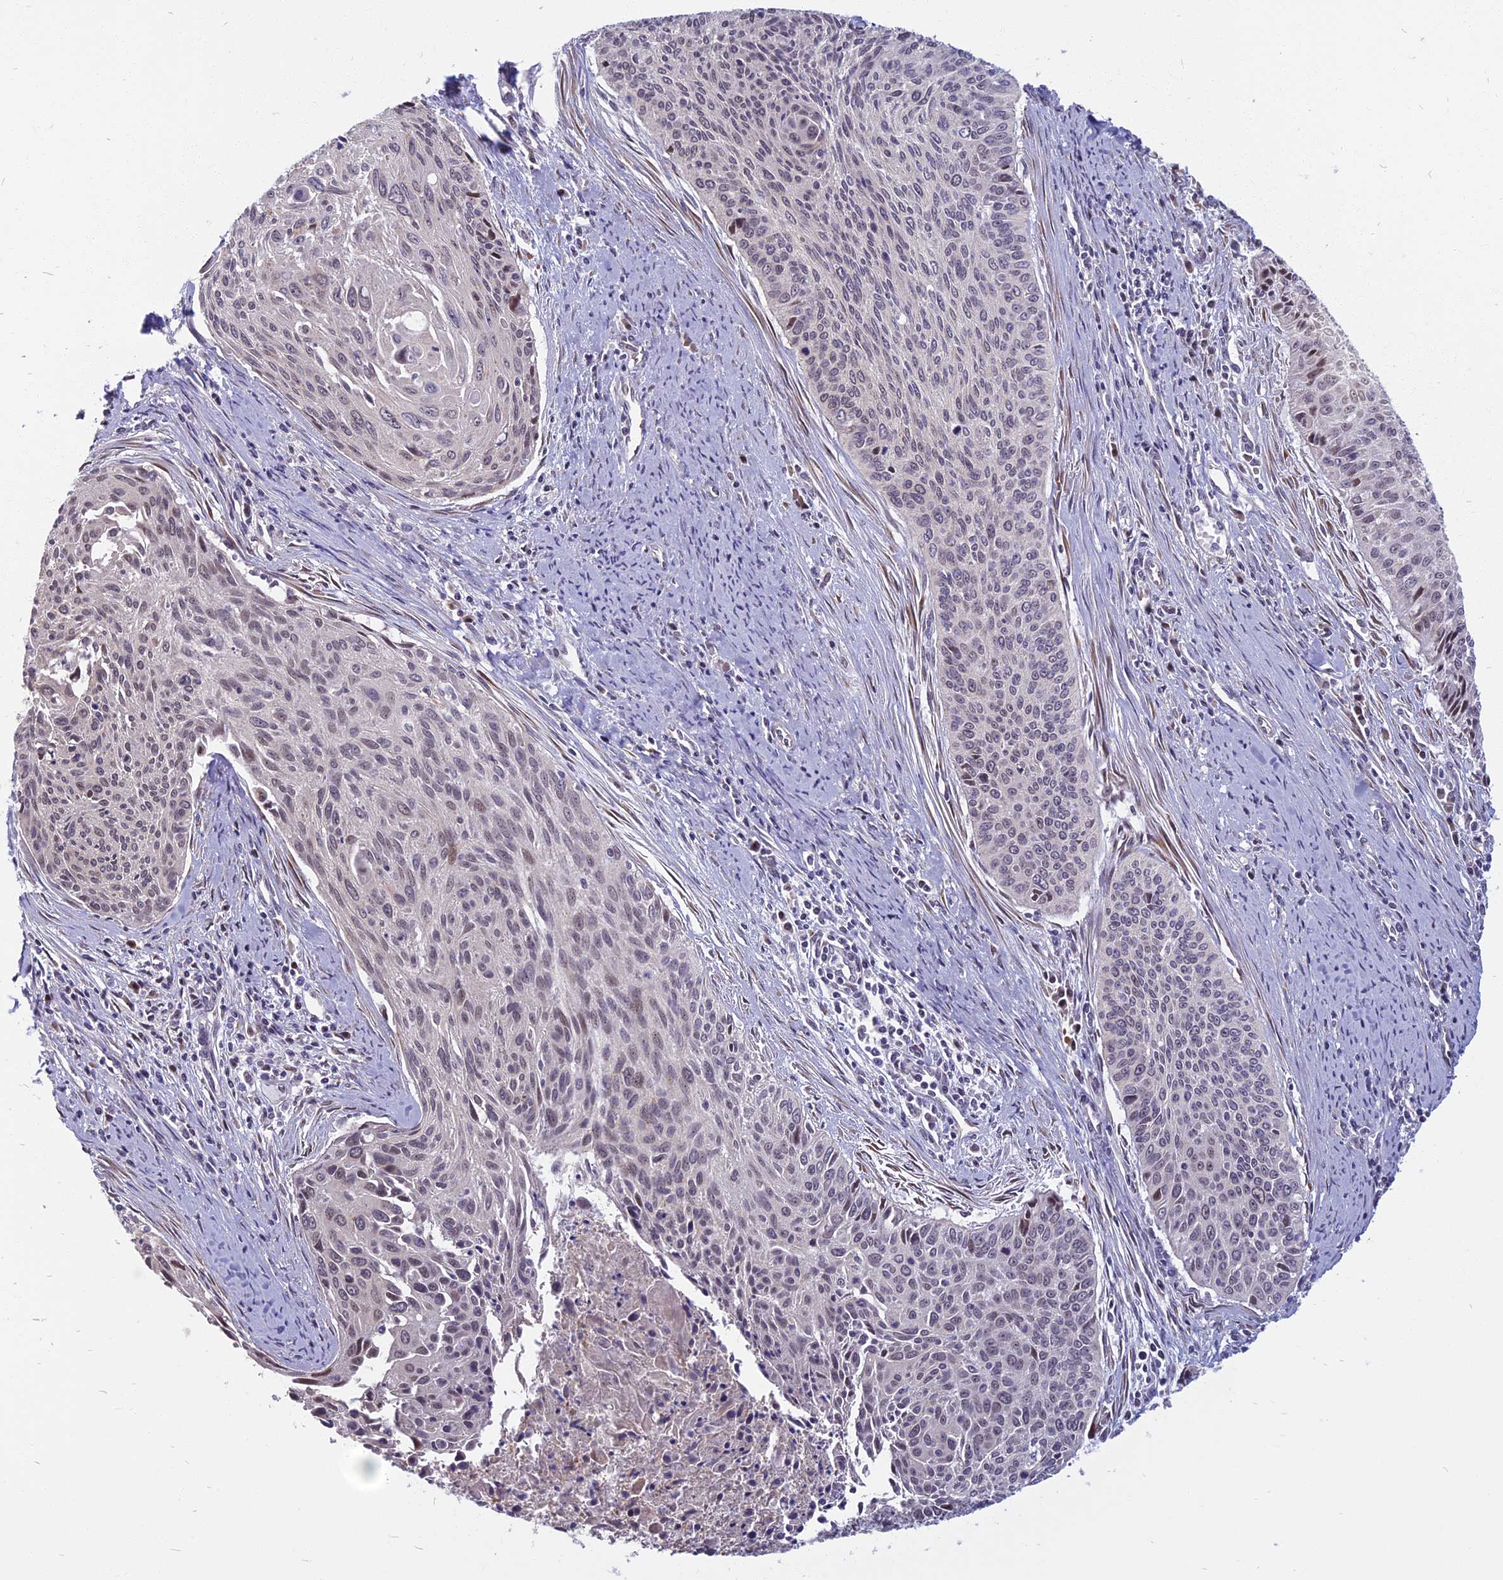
{"staining": {"intensity": "weak", "quantity": "<25%", "location": "nuclear"}, "tissue": "cervical cancer", "cell_type": "Tumor cells", "image_type": "cancer", "snomed": [{"axis": "morphology", "description": "Squamous cell carcinoma, NOS"}, {"axis": "topography", "description": "Cervix"}], "caption": "Immunohistochemical staining of human cervical squamous cell carcinoma reveals no significant positivity in tumor cells. (DAB immunohistochemistry with hematoxylin counter stain).", "gene": "CCDC113", "patient": {"sex": "female", "age": 55}}